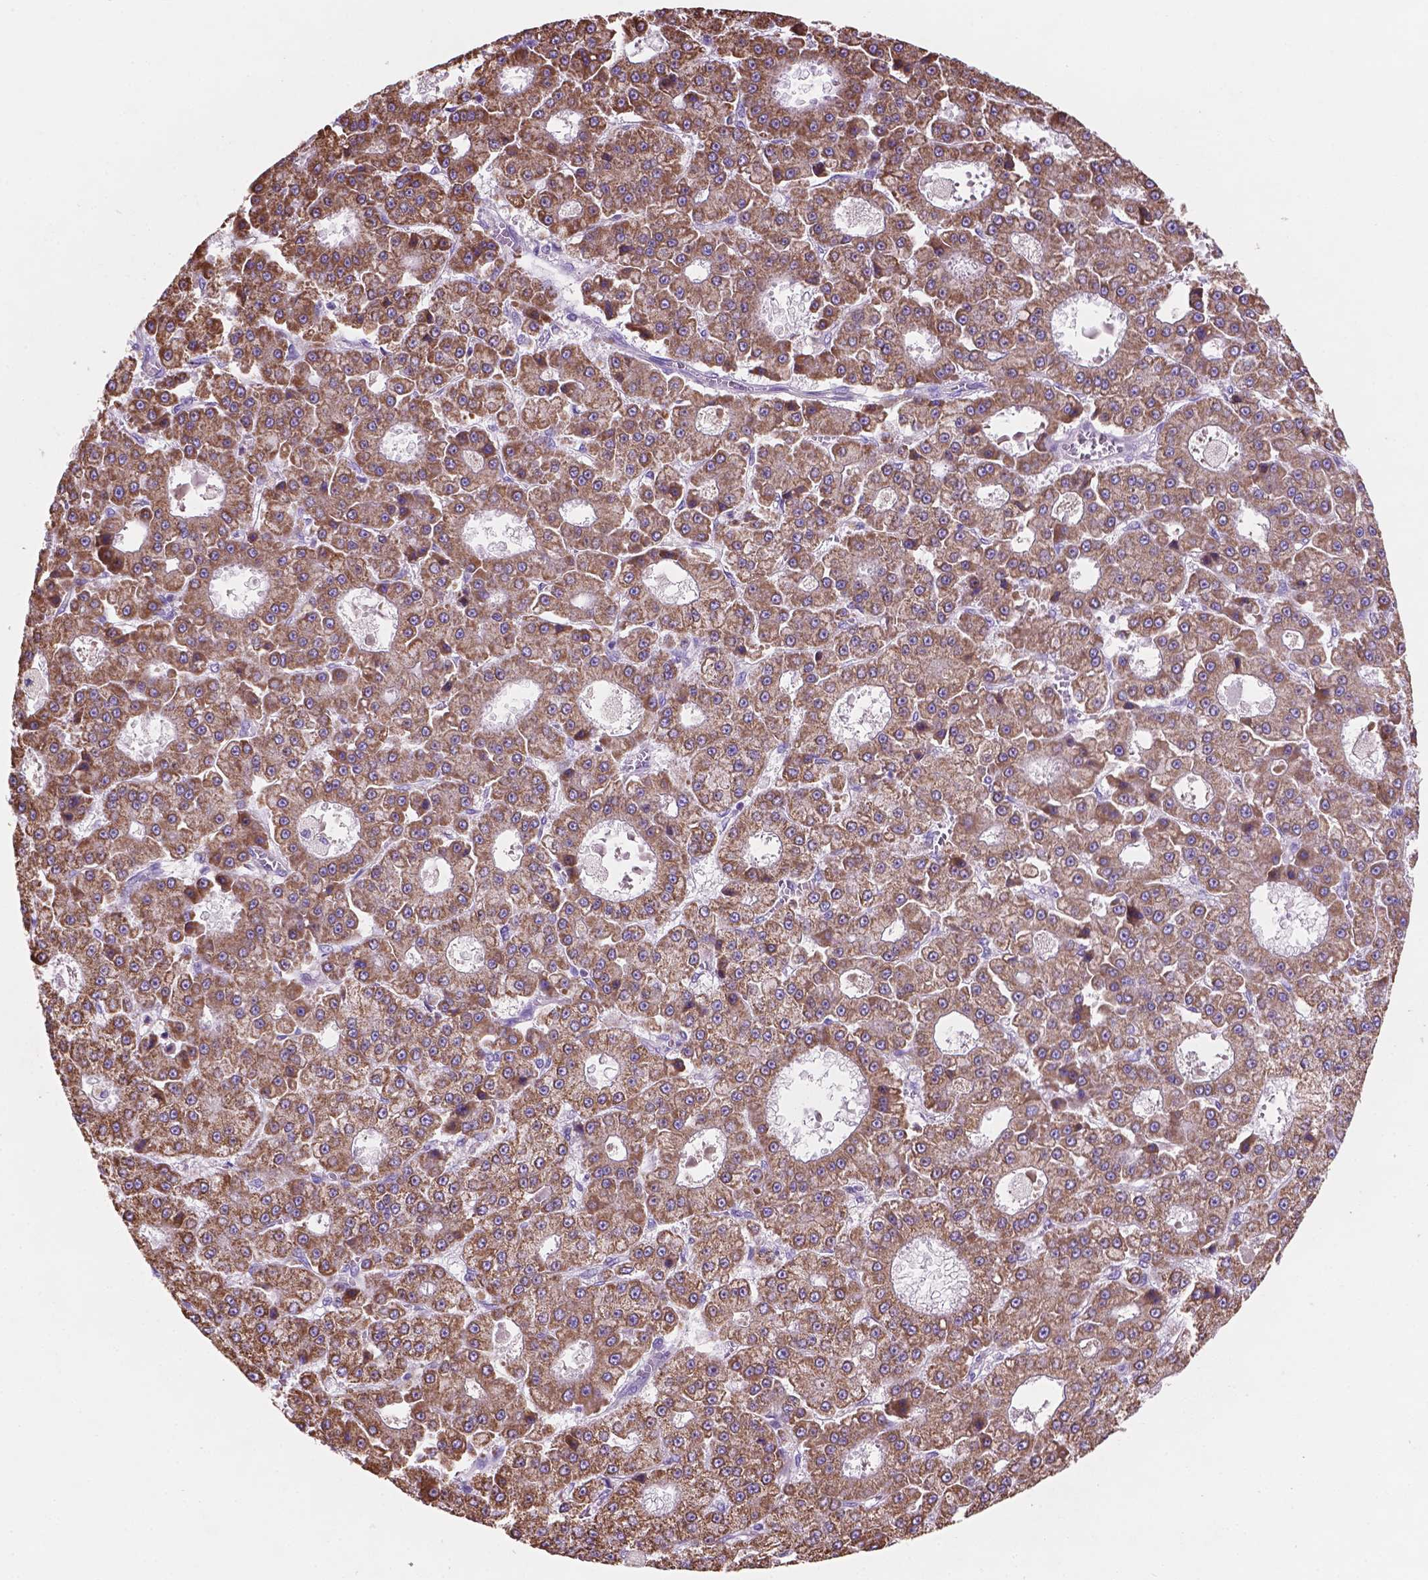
{"staining": {"intensity": "moderate", "quantity": ">75%", "location": "cytoplasmic/membranous"}, "tissue": "liver cancer", "cell_type": "Tumor cells", "image_type": "cancer", "snomed": [{"axis": "morphology", "description": "Carcinoma, Hepatocellular, NOS"}, {"axis": "topography", "description": "Liver"}], "caption": "A medium amount of moderate cytoplasmic/membranous positivity is appreciated in approximately >75% of tumor cells in hepatocellular carcinoma (liver) tissue.", "gene": "MKRN2OS", "patient": {"sex": "male", "age": 70}}